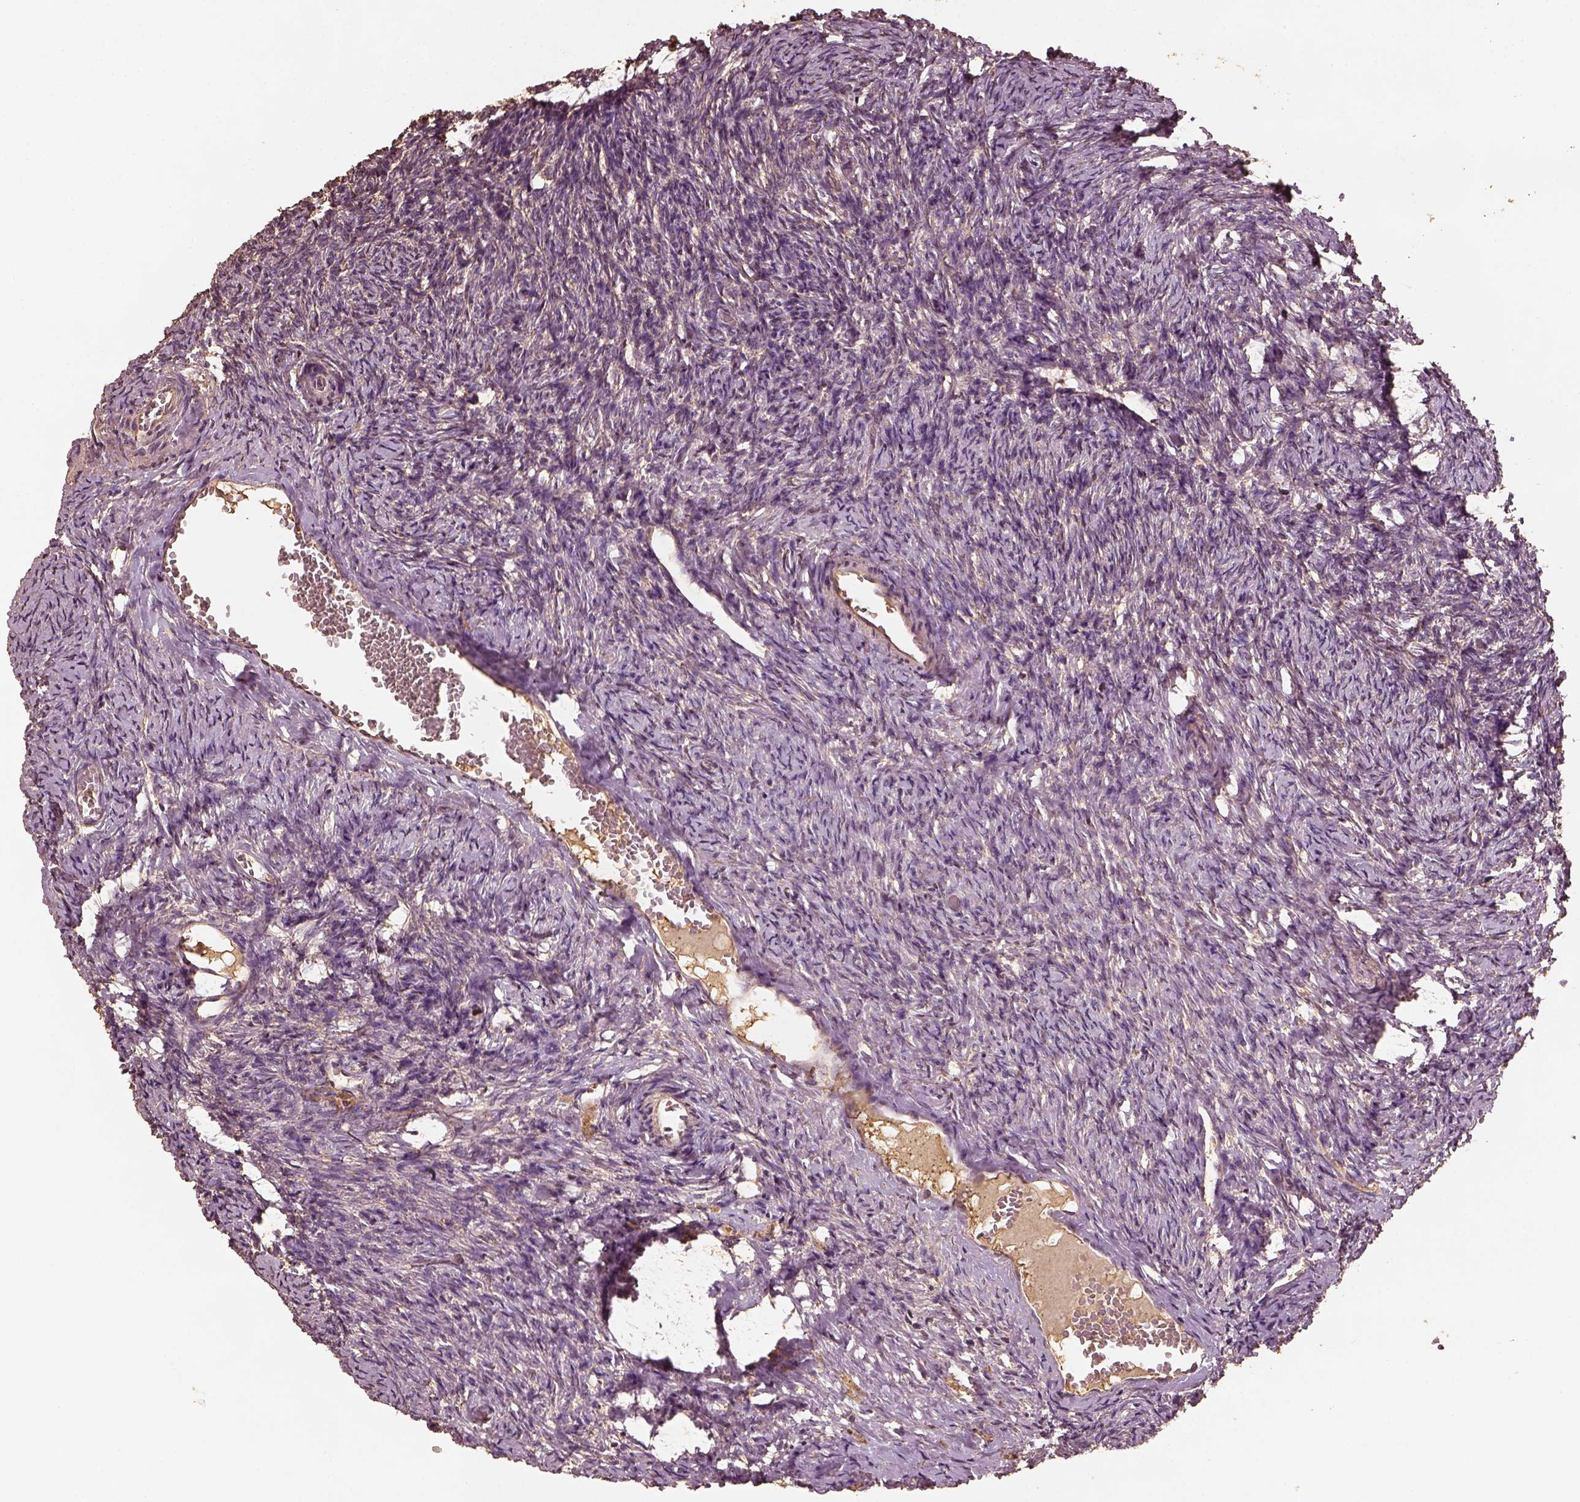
{"staining": {"intensity": "moderate", "quantity": ">75%", "location": "cytoplasmic/membranous"}, "tissue": "ovary", "cell_type": "Follicle cells", "image_type": "normal", "snomed": [{"axis": "morphology", "description": "Normal tissue, NOS"}, {"axis": "topography", "description": "Ovary"}], "caption": "Protein expression analysis of unremarkable ovary demonstrates moderate cytoplasmic/membranous expression in about >75% of follicle cells.", "gene": "PTGES2", "patient": {"sex": "female", "age": 39}}